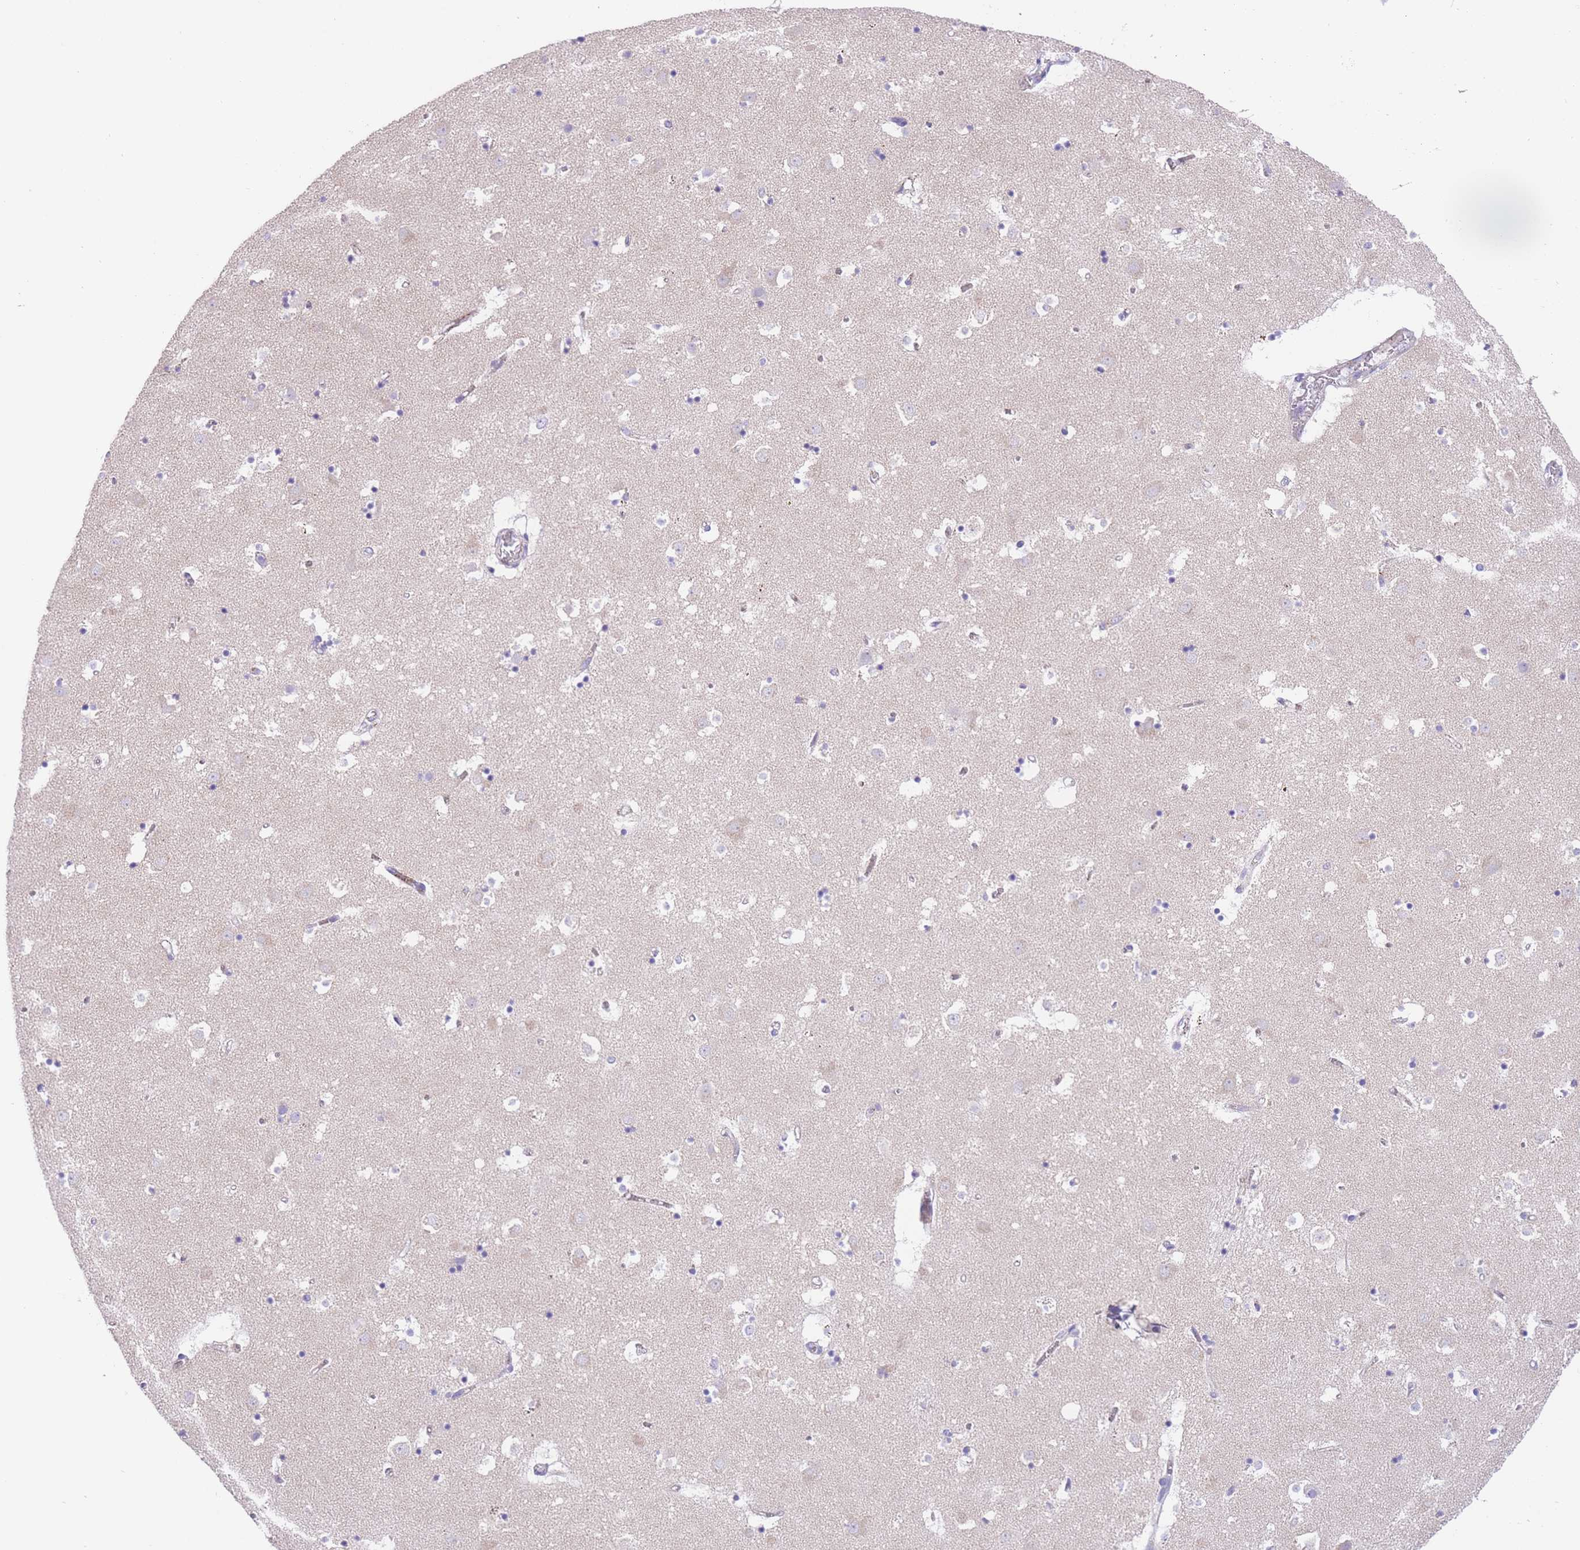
{"staining": {"intensity": "negative", "quantity": "none", "location": "none"}, "tissue": "caudate", "cell_type": "Glial cells", "image_type": "normal", "snomed": [{"axis": "morphology", "description": "Normal tissue, NOS"}, {"axis": "topography", "description": "Lateral ventricle wall"}], "caption": "An immunohistochemistry histopathology image of normal caudate is shown. There is no staining in glial cells of caudate. The staining was performed using DAB (3,3'-diaminobenzidine) to visualize the protein expression in brown, while the nuclei were stained in blue with hematoxylin (Magnification: 20x).", "gene": "QTRT1", "patient": {"sex": "male", "age": 58}}